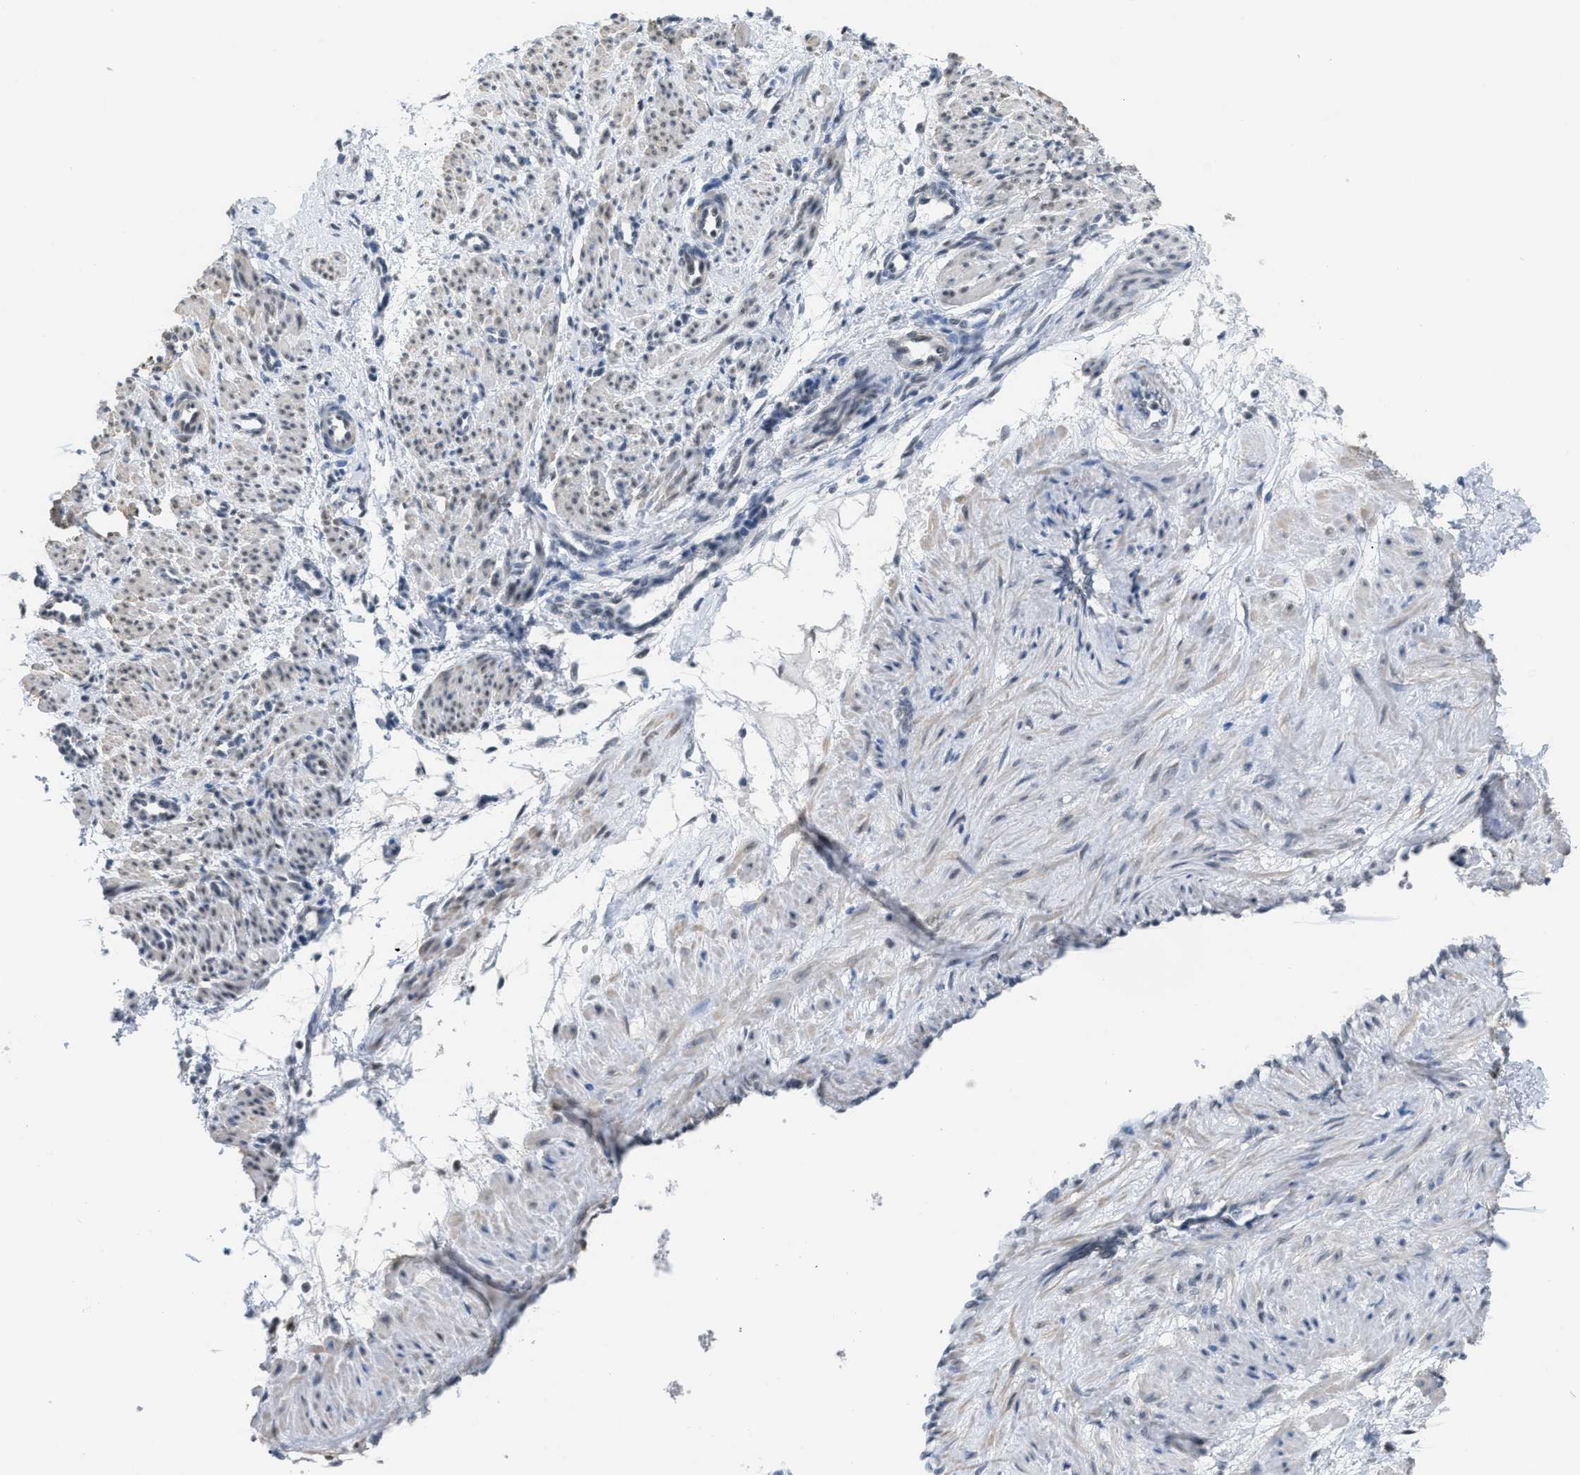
{"staining": {"intensity": "weak", "quantity": "25%-75%", "location": "nuclear"}, "tissue": "smooth muscle", "cell_type": "Smooth muscle cells", "image_type": "normal", "snomed": [{"axis": "morphology", "description": "Normal tissue, NOS"}, {"axis": "topography", "description": "Endometrium"}], "caption": "The photomicrograph shows immunohistochemical staining of benign smooth muscle. There is weak nuclear positivity is seen in about 25%-75% of smooth muscle cells.", "gene": "SCAF4", "patient": {"sex": "female", "age": 33}}